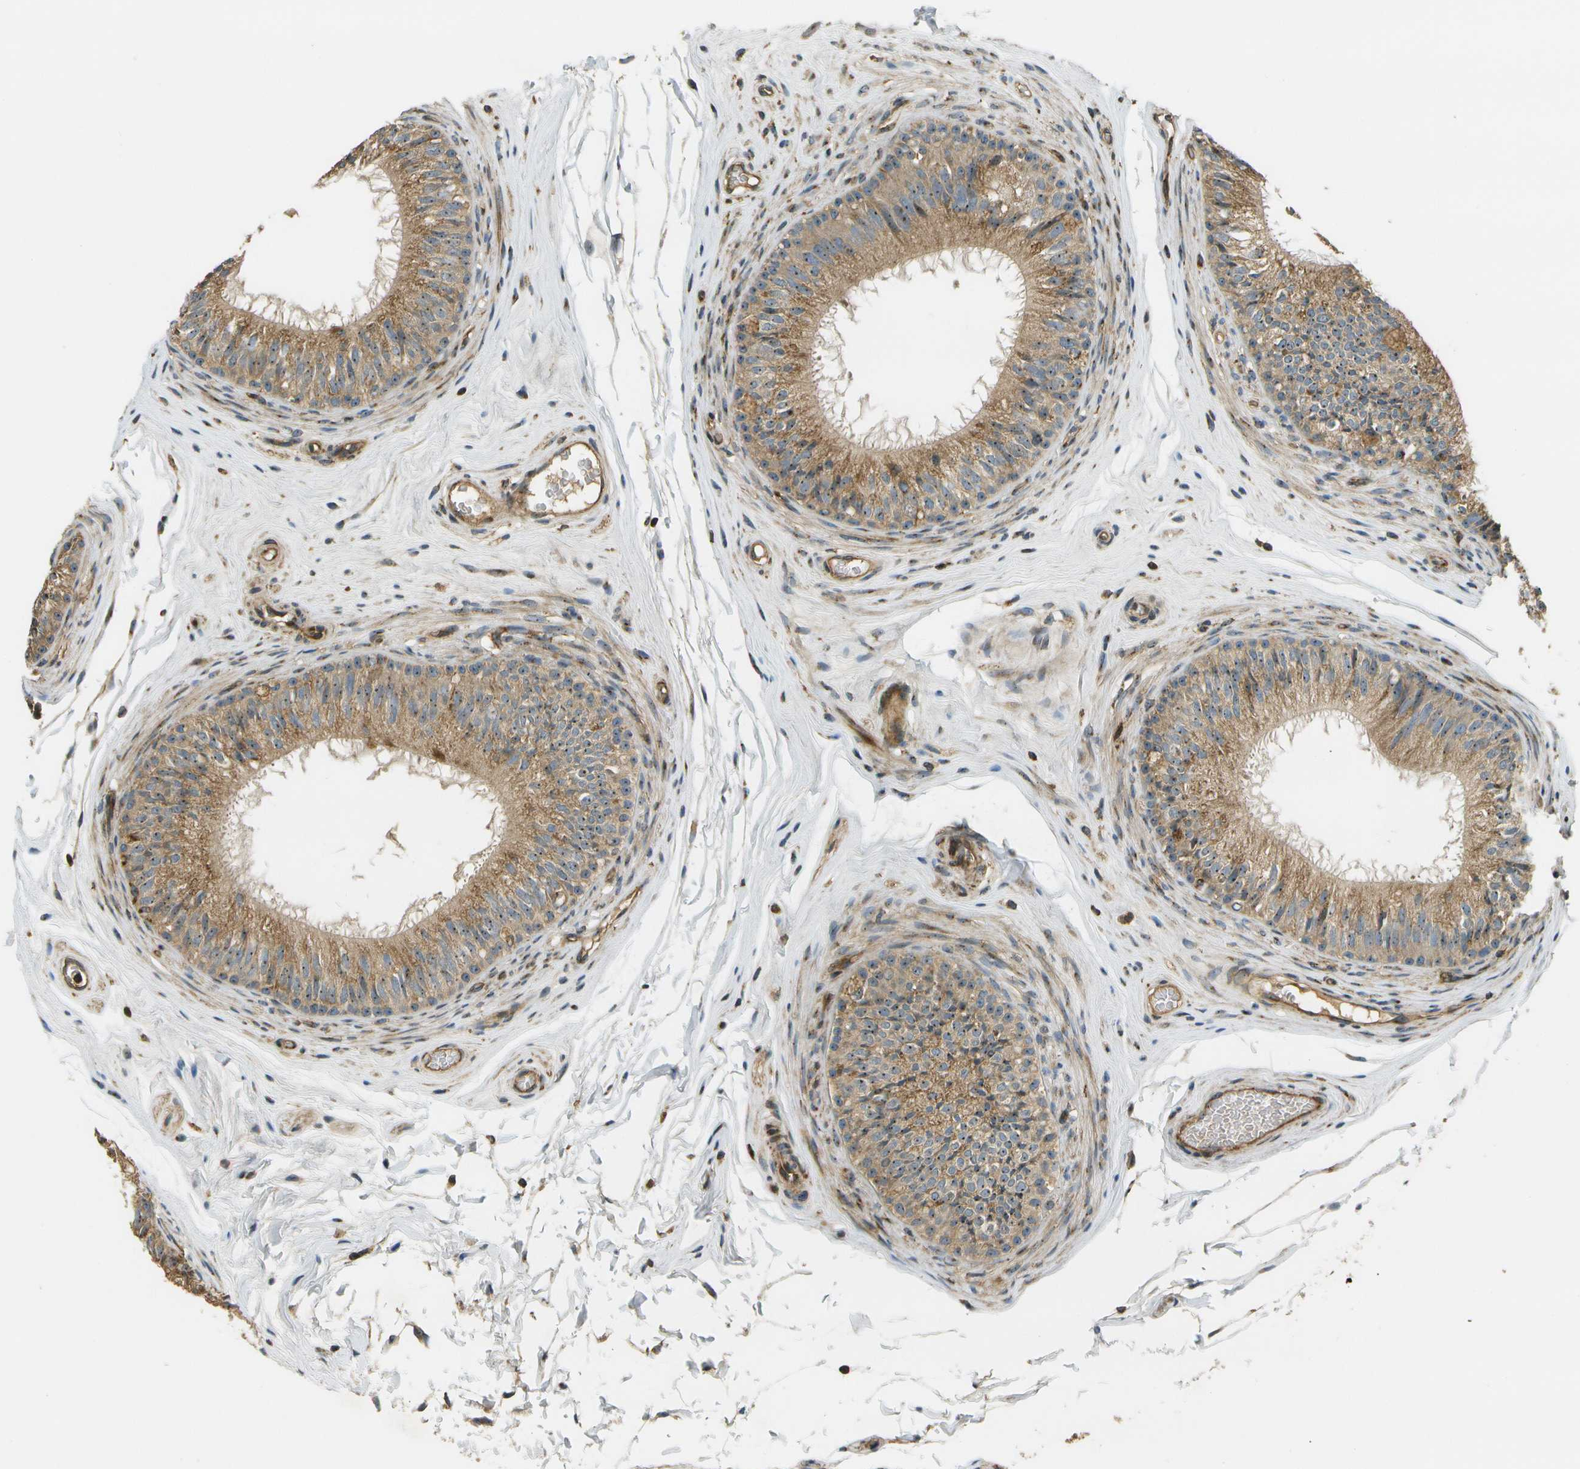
{"staining": {"intensity": "strong", "quantity": ">75%", "location": "cytoplasmic/membranous,nuclear"}, "tissue": "epididymis", "cell_type": "Glandular cells", "image_type": "normal", "snomed": [{"axis": "morphology", "description": "Normal tissue, NOS"}, {"axis": "topography", "description": "Testis"}, {"axis": "topography", "description": "Epididymis"}], "caption": "Immunohistochemistry (IHC) micrograph of benign epididymis stained for a protein (brown), which demonstrates high levels of strong cytoplasmic/membranous,nuclear positivity in about >75% of glandular cells.", "gene": "LRP12", "patient": {"sex": "male", "age": 36}}